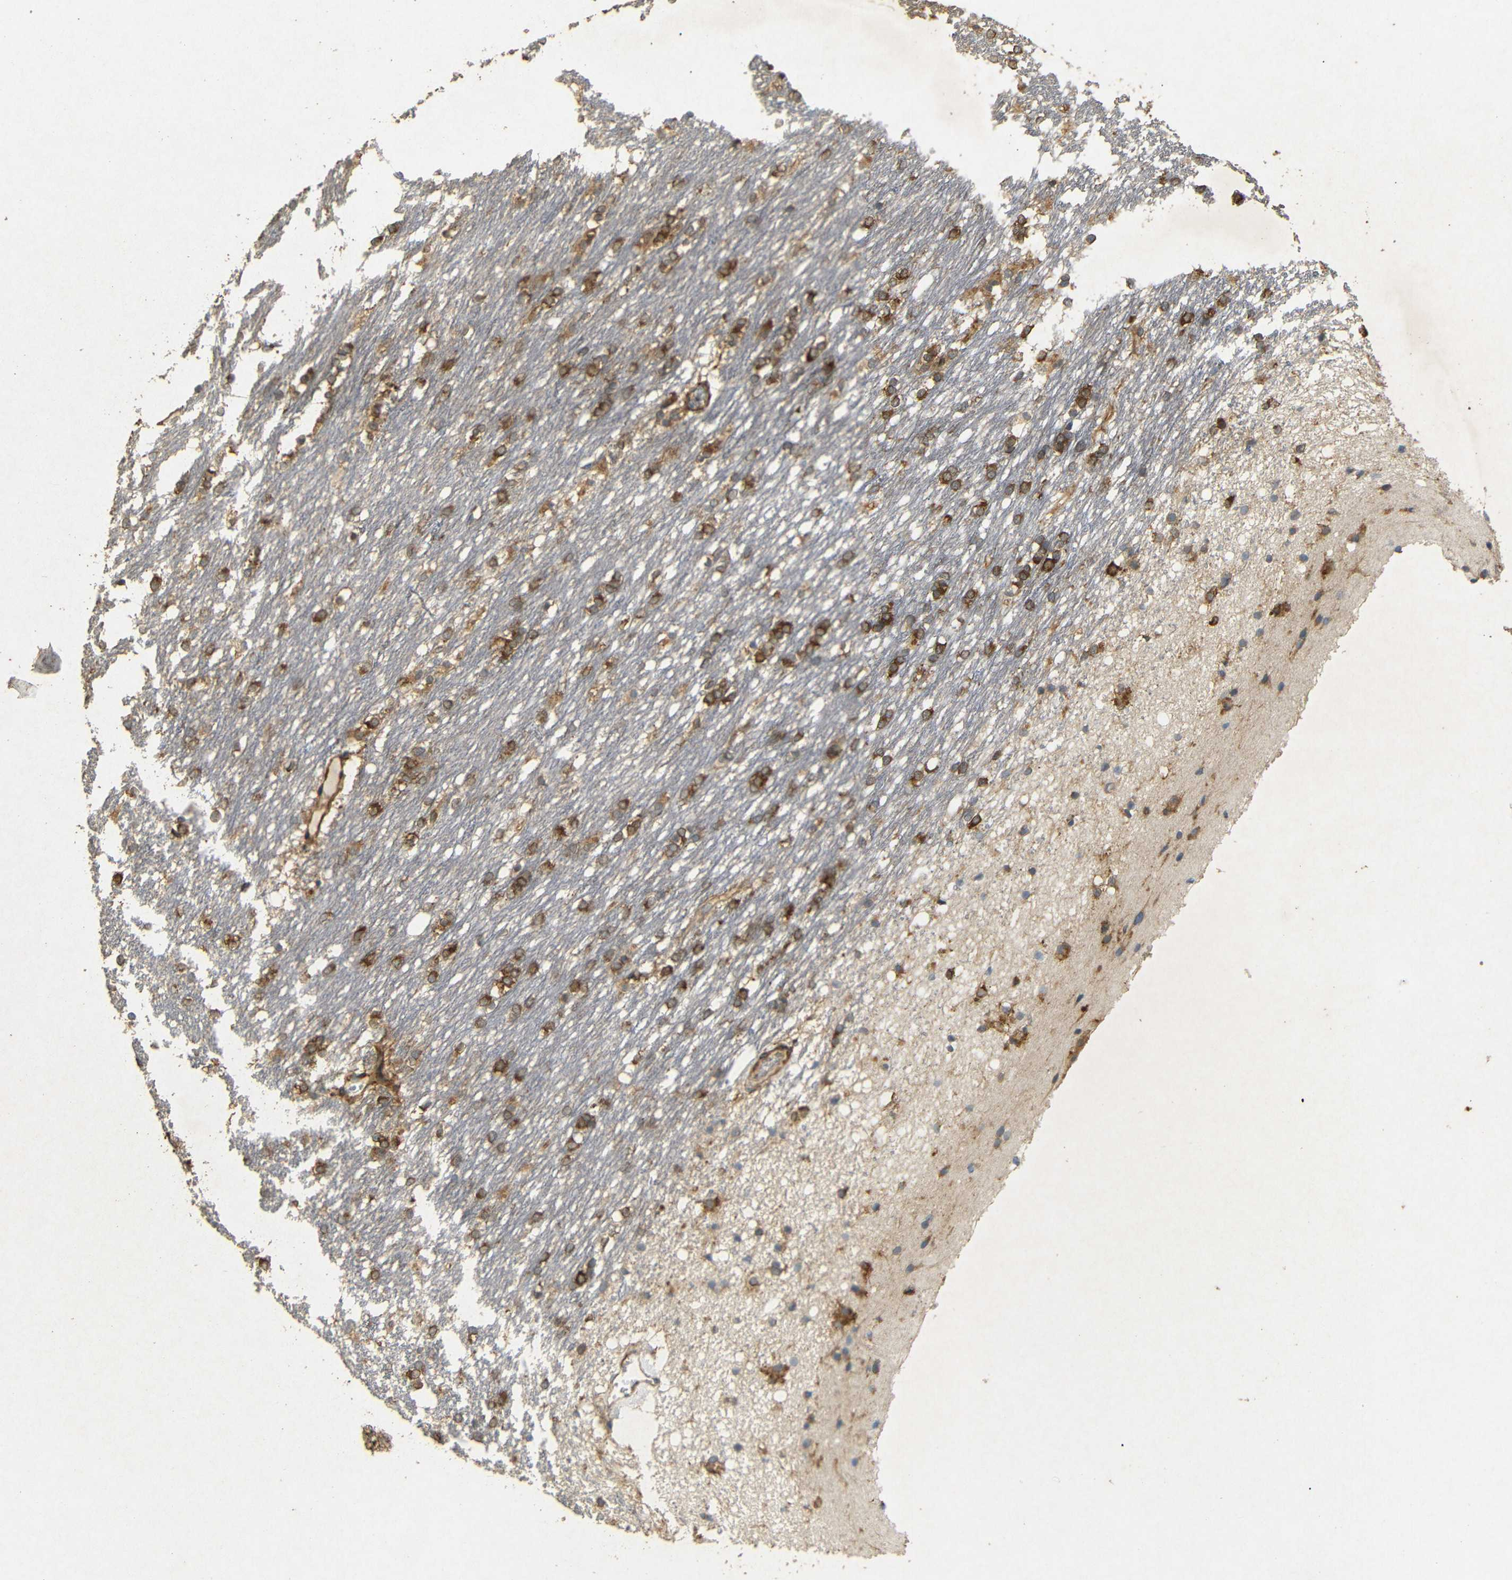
{"staining": {"intensity": "moderate", "quantity": ">75%", "location": "cytoplasmic/membranous"}, "tissue": "caudate", "cell_type": "Glial cells", "image_type": "normal", "snomed": [{"axis": "morphology", "description": "Normal tissue, NOS"}, {"axis": "topography", "description": "Lateral ventricle wall"}], "caption": "Caudate stained with DAB IHC displays medium levels of moderate cytoplasmic/membranous staining in approximately >75% of glial cells. Using DAB (3,3'-diaminobenzidine) (brown) and hematoxylin (blue) stains, captured at high magnification using brightfield microscopy.", "gene": "BTF3", "patient": {"sex": "female", "age": 19}}